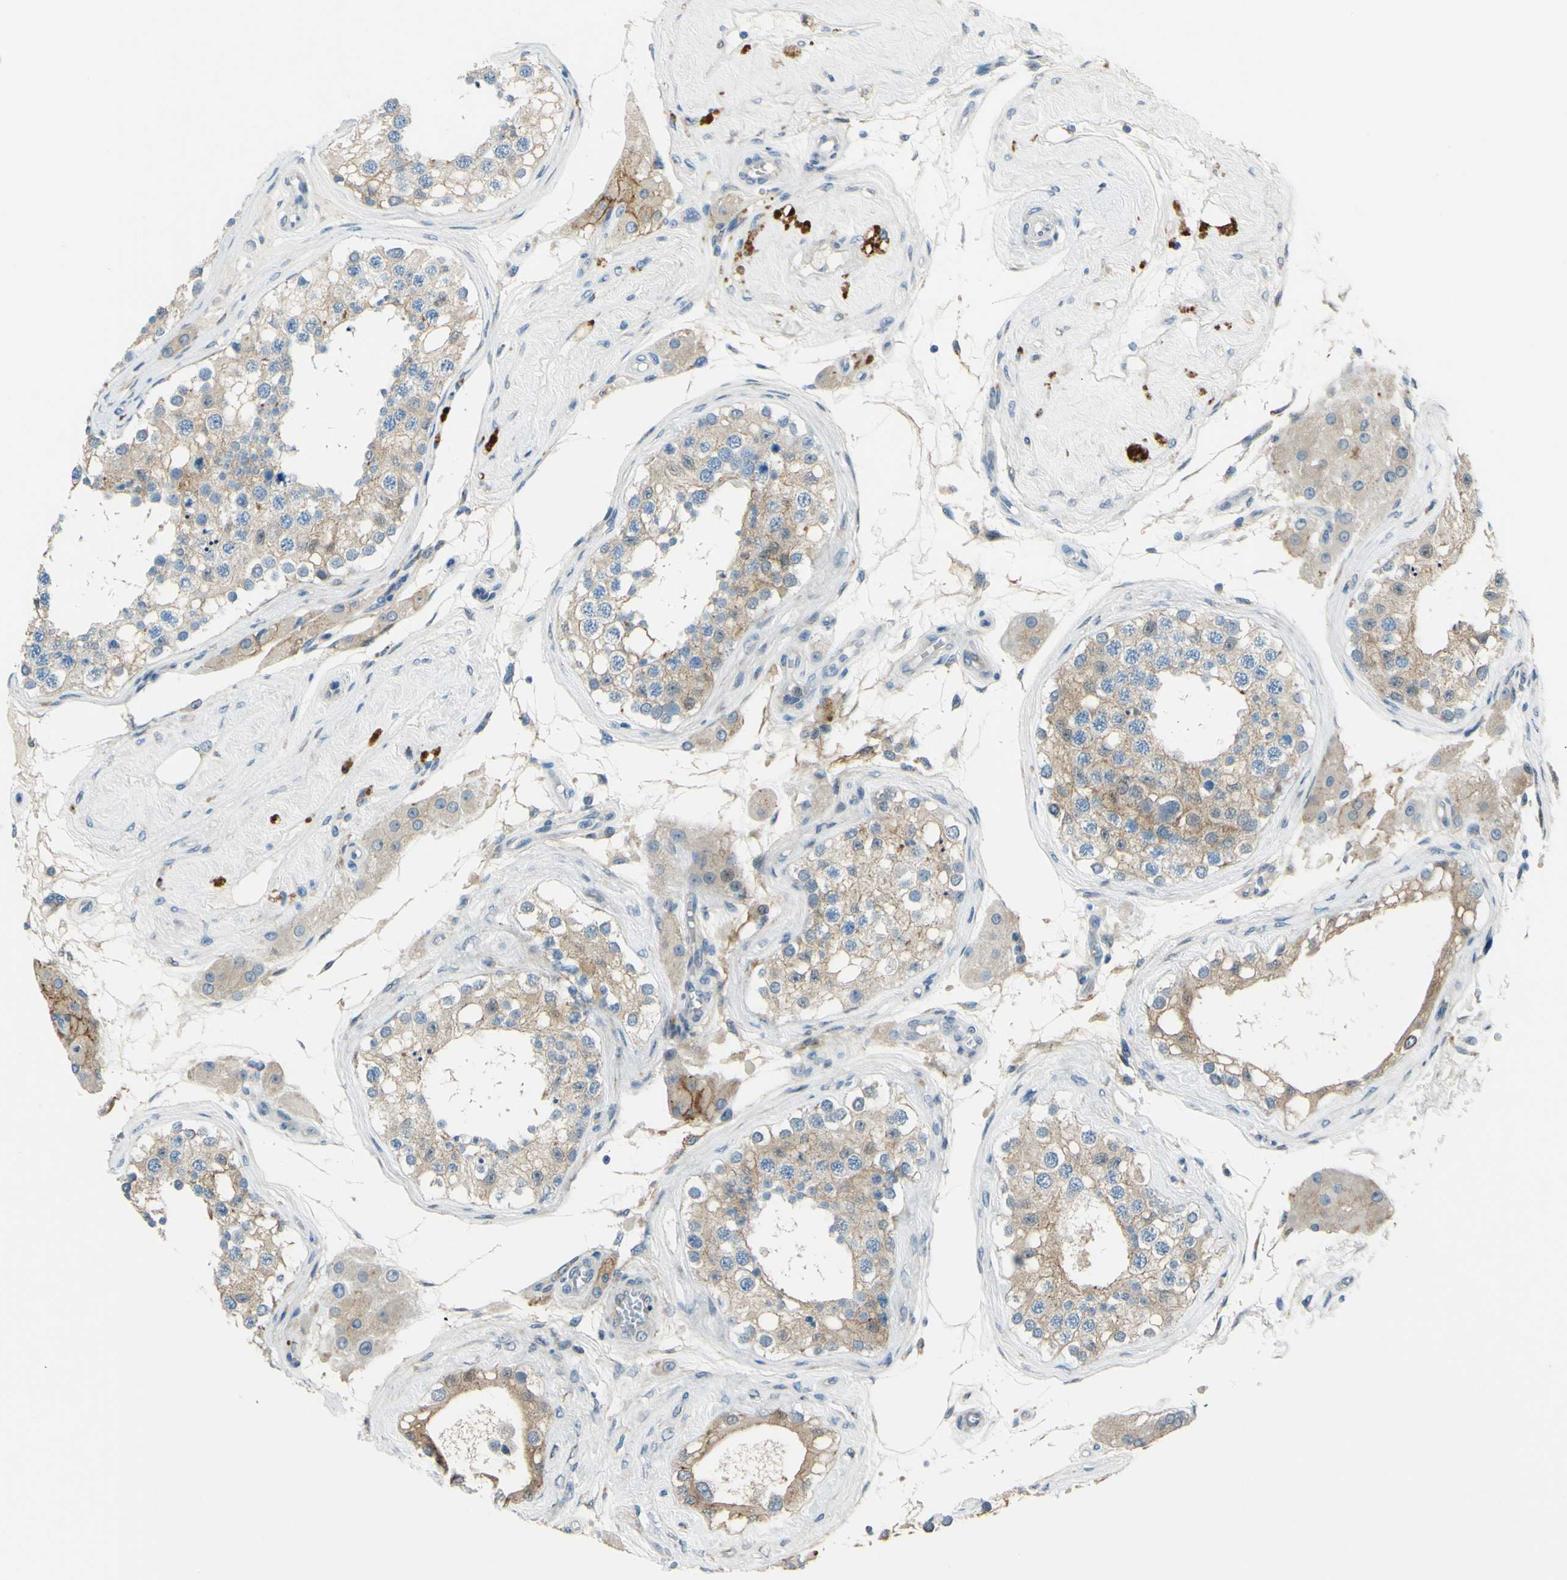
{"staining": {"intensity": "moderate", "quantity": ">75%", "location": "cytoplasmic/membranous"}, "tissue": "testis", "cell_type": "Cells in seminiferous ducts", "image_type": "normal", "snomed": [{"axis": "morphology", "description": "Normal tissue, NOS"}, {"axis": "topography", "description": "Testis"}], "caption": "Brown immunohistochemical staining in benign human testis reveals moderate cytoplasmic/membranous positivity in about >75% of cells in seminiferous ducts.", "gene": "ARHGAP1", "patient": {"sex": "male", "age": 68}}